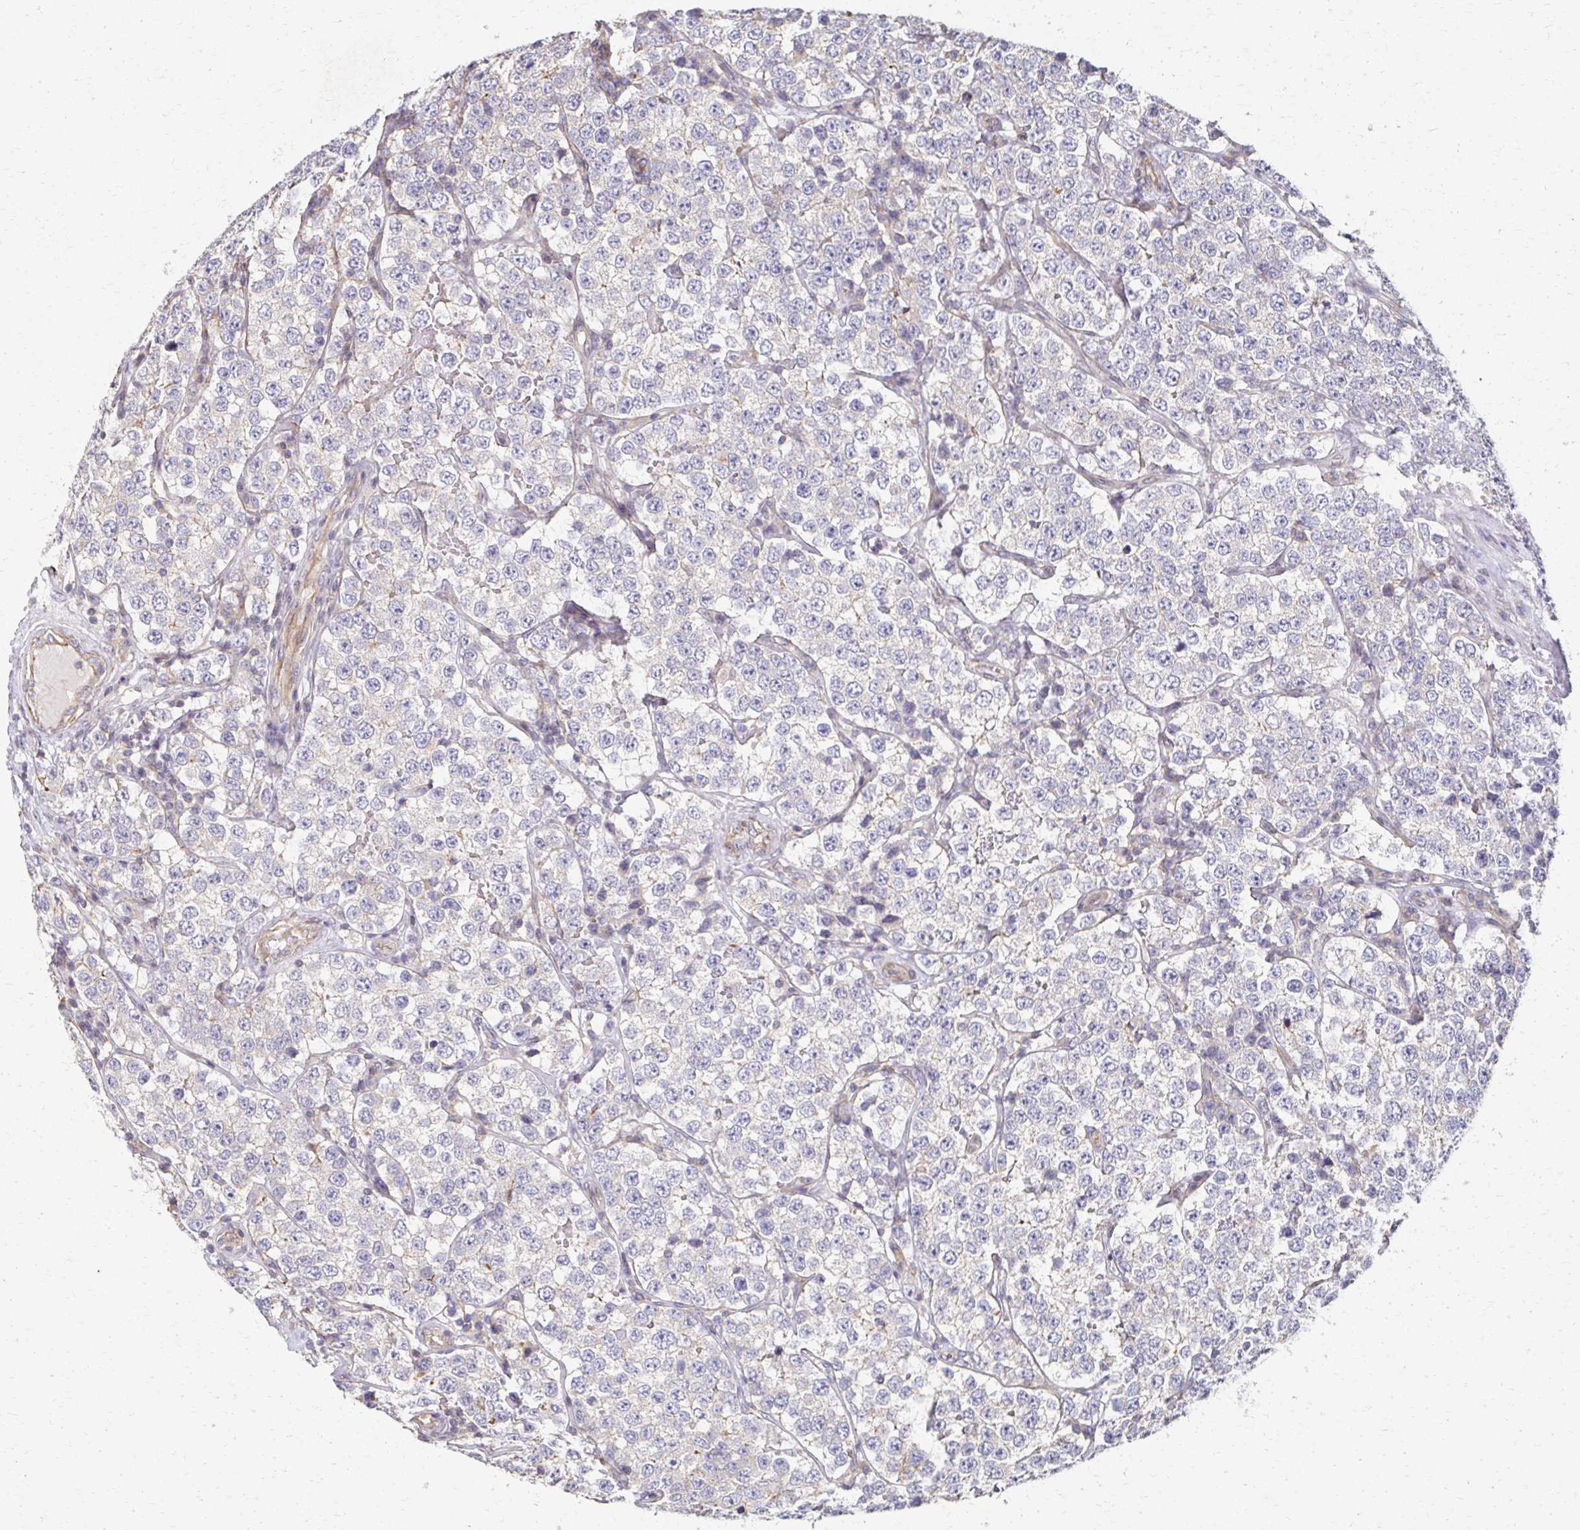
{"staining": {"intensity": "negative", "quantity": "none", "location": "none"}, "tissue": "testis cancer", "cell_type": "Tumor cells", "image_type": "cancer", "snomed": [{"axis": "morphology", "description": "Seminoma, NOS"}, {"axis": "topography", "description": "Testis"}], "caption": "Immunohistochemistry image of human seminoma (testis) stained for a protein (brown), which demonstrates no positivity in tumor cells.", "gene": "EOLA2", "patient": {"sex": "male", "age": 34}}